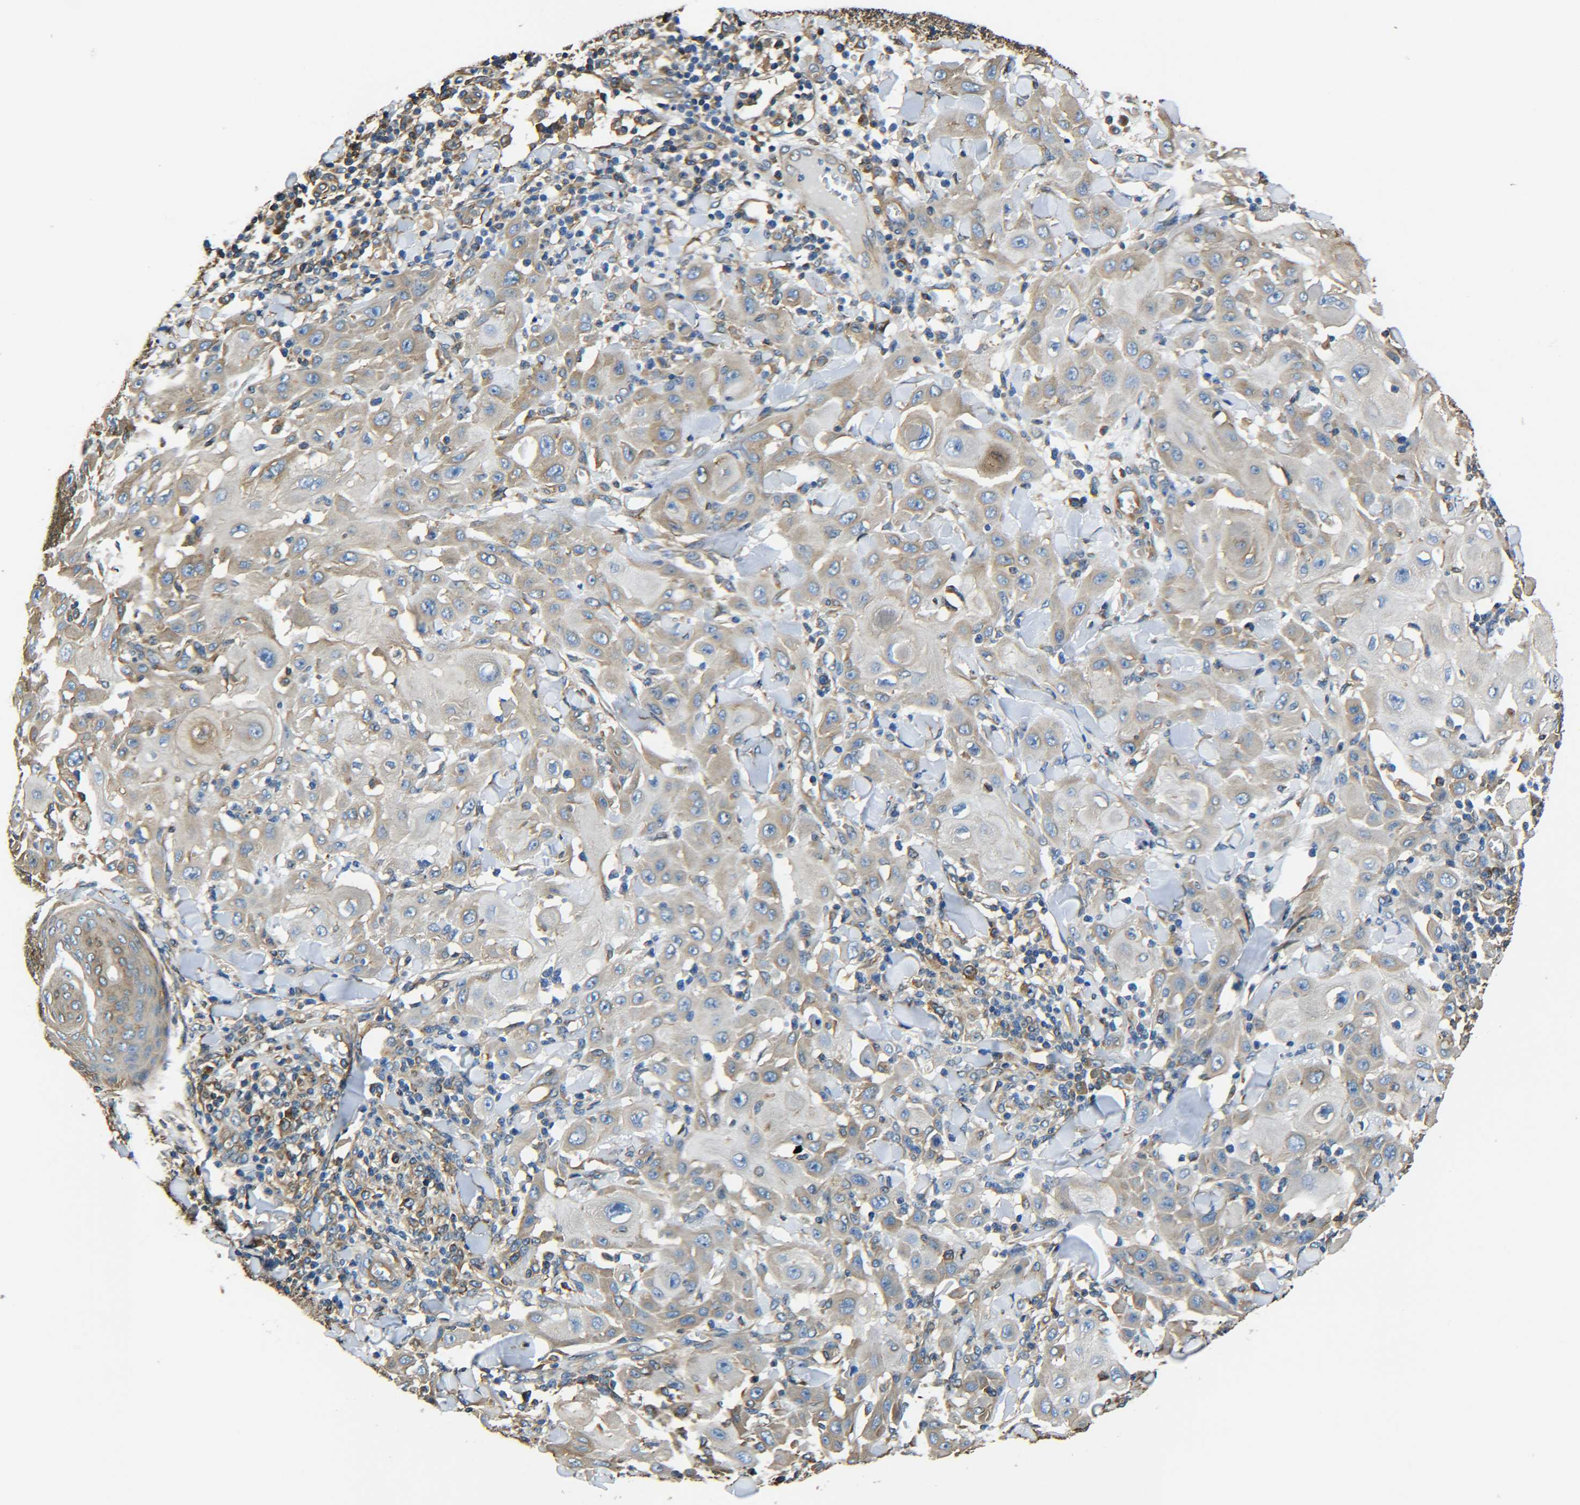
{"staining": {"intensity": "weak", "quantity": ">75%", "location": "cytoplasmic/membranous"}, "tissue": "skin cancer", "cell_type": "Tumor cells", "image_type": "cancer", "snomed": [{"axis": "morphology", "description": "Squamous cell carcinoma, NOS"}, {"axis": "topography", "description": "Skin"}], "caption": "Skin cancer stained with a protein marker demonstrates weak staining in tumor cells.", "gene": "TUBB", "patient": {"sex": "male", "age": 24}}